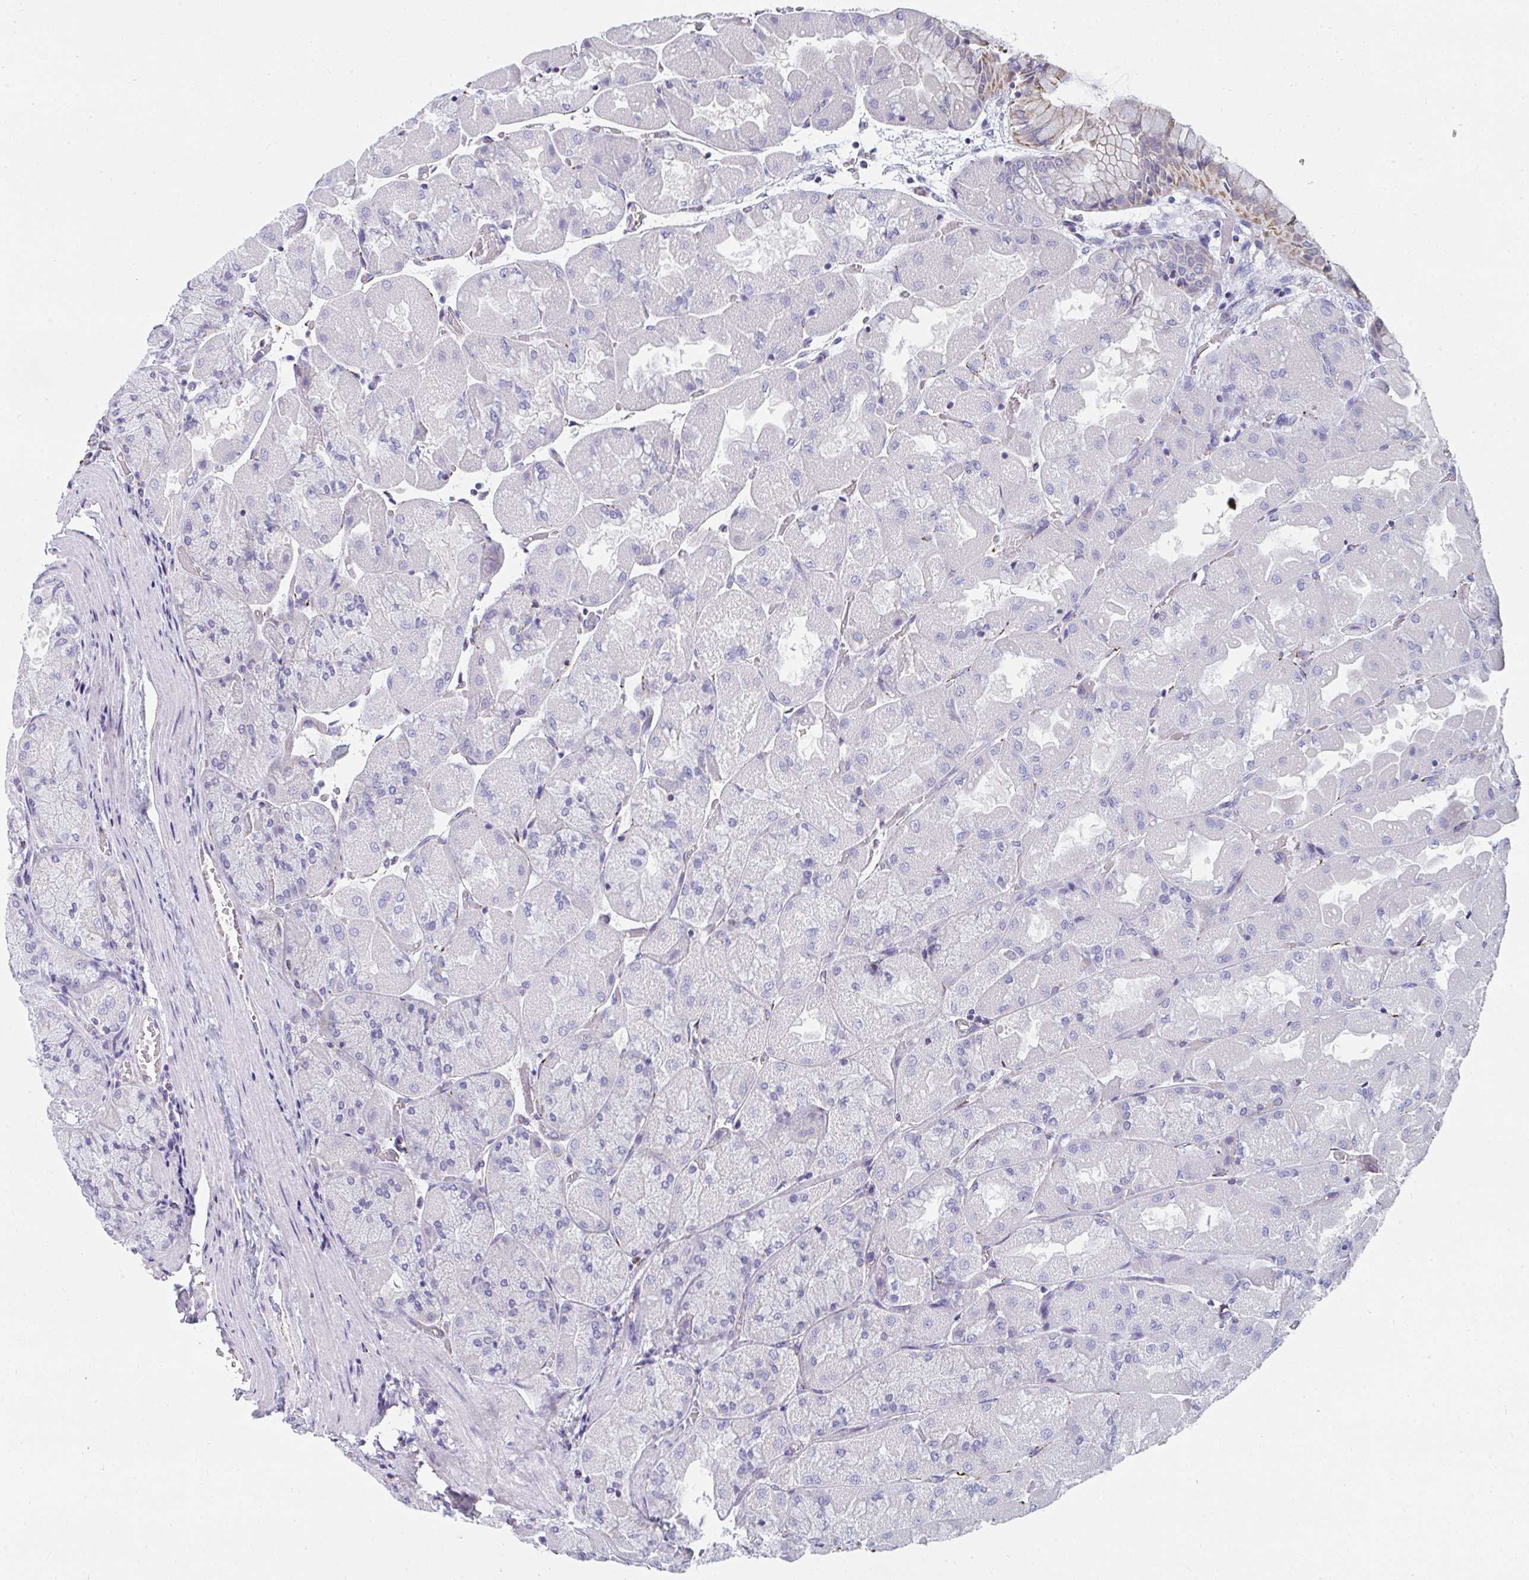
{"staining": {"intensity": "moderate", "quantity": "<25%", "location": "cytoplasmic/membranous"}, "tissue": "stomach", "cell_type": "Glandular cells", "image_type": "normal", "snomed": [{"axis": "morphology", "description": "Normal tissue, NOS"}, {"axis": "topography", "description": "Stomach"}], "caption": "A brown stain labels moderate cytoplasmic/membranous positivity of a protein in glandular cells of normal human stomach.", "gene": "MGAM2", "patient": {"sex": "female", "age": 61}}